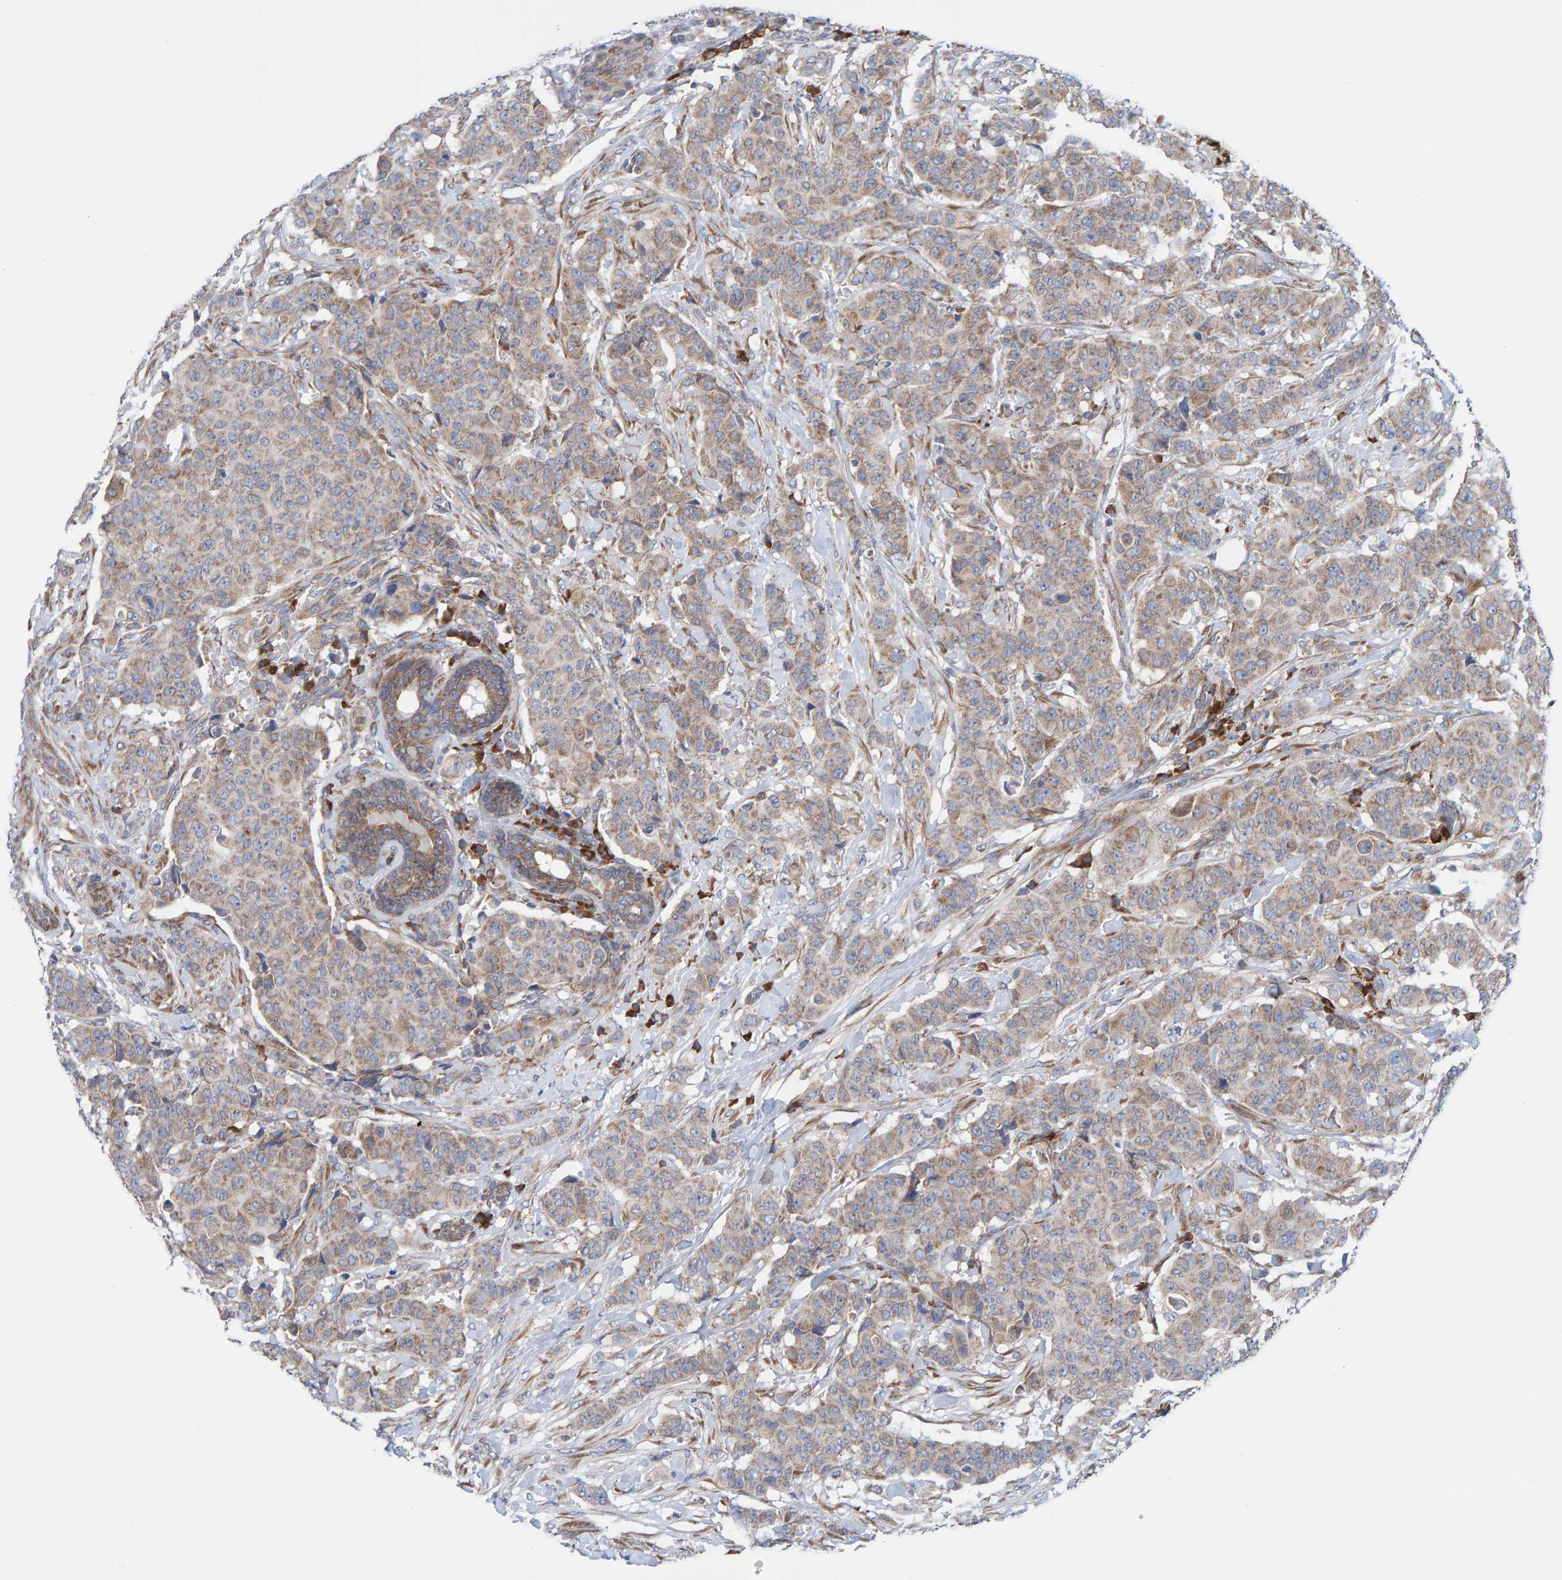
{"staining": {"intensity": "weak", "quantity": ">75%", "location": "cytoplasmic/membranous"}, "tissue": "breast cancer", "cell_type": "Tumor cells", "image_type": "cancer", "snomed": [{"axis": "morphology", "description": "Normal tissue, NOS"}, {"axis": "morphology", "description": "Duct carcinoma"}, {"axis": "topography", "description": "Breast"}], "caption": "Brown immunohistochemical staining in human breast cancer reveals weak cytoplasmic/membranous expression in about >75% of tumor cells.", "gene": "CDK5RAP3", "patient": {"sex": "female", "age": 40}}